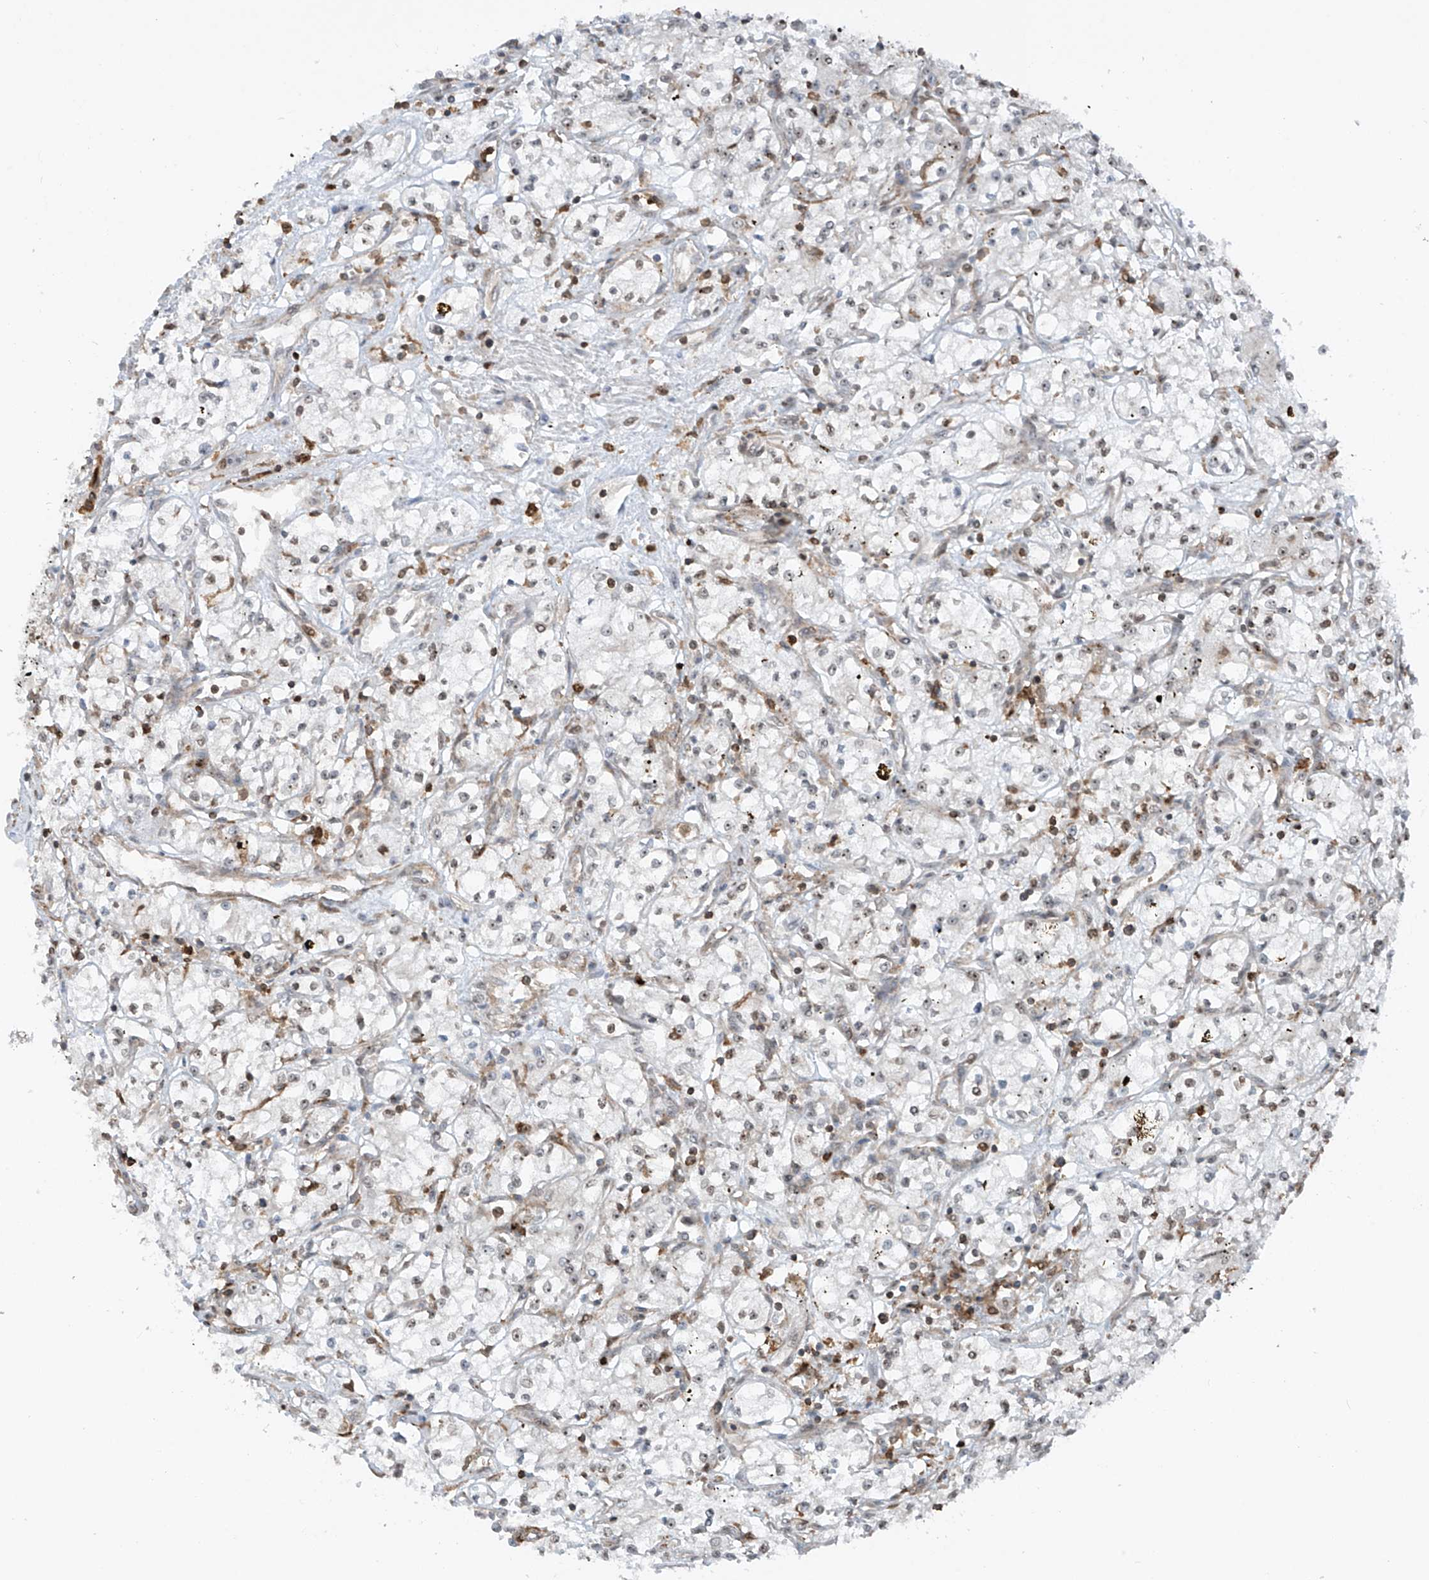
{"staining": {"intensity": "weak", "quantity": "25%-75%", "location": "nuclear"}, "tissue": "renal cancer", "cell_type": "Tumor cells", "image_type": "cancer", "snomed": [{"axis": "morphology", "description": "Adenocarcinoma, NOS"}, {"axis": "topography", "description": "Kidney"}], "caption": "Immunohistochemical staining of human renal cancer (adenocarcinoma) exhibits low levels of weak nuclear expression in approximately 25%-75% of tumor cells. (brown staining indicates protein expression, while blue staining denotes nuclei).", "gene": "REPIN1", "patient": {"sex": "male", "age": 59}}